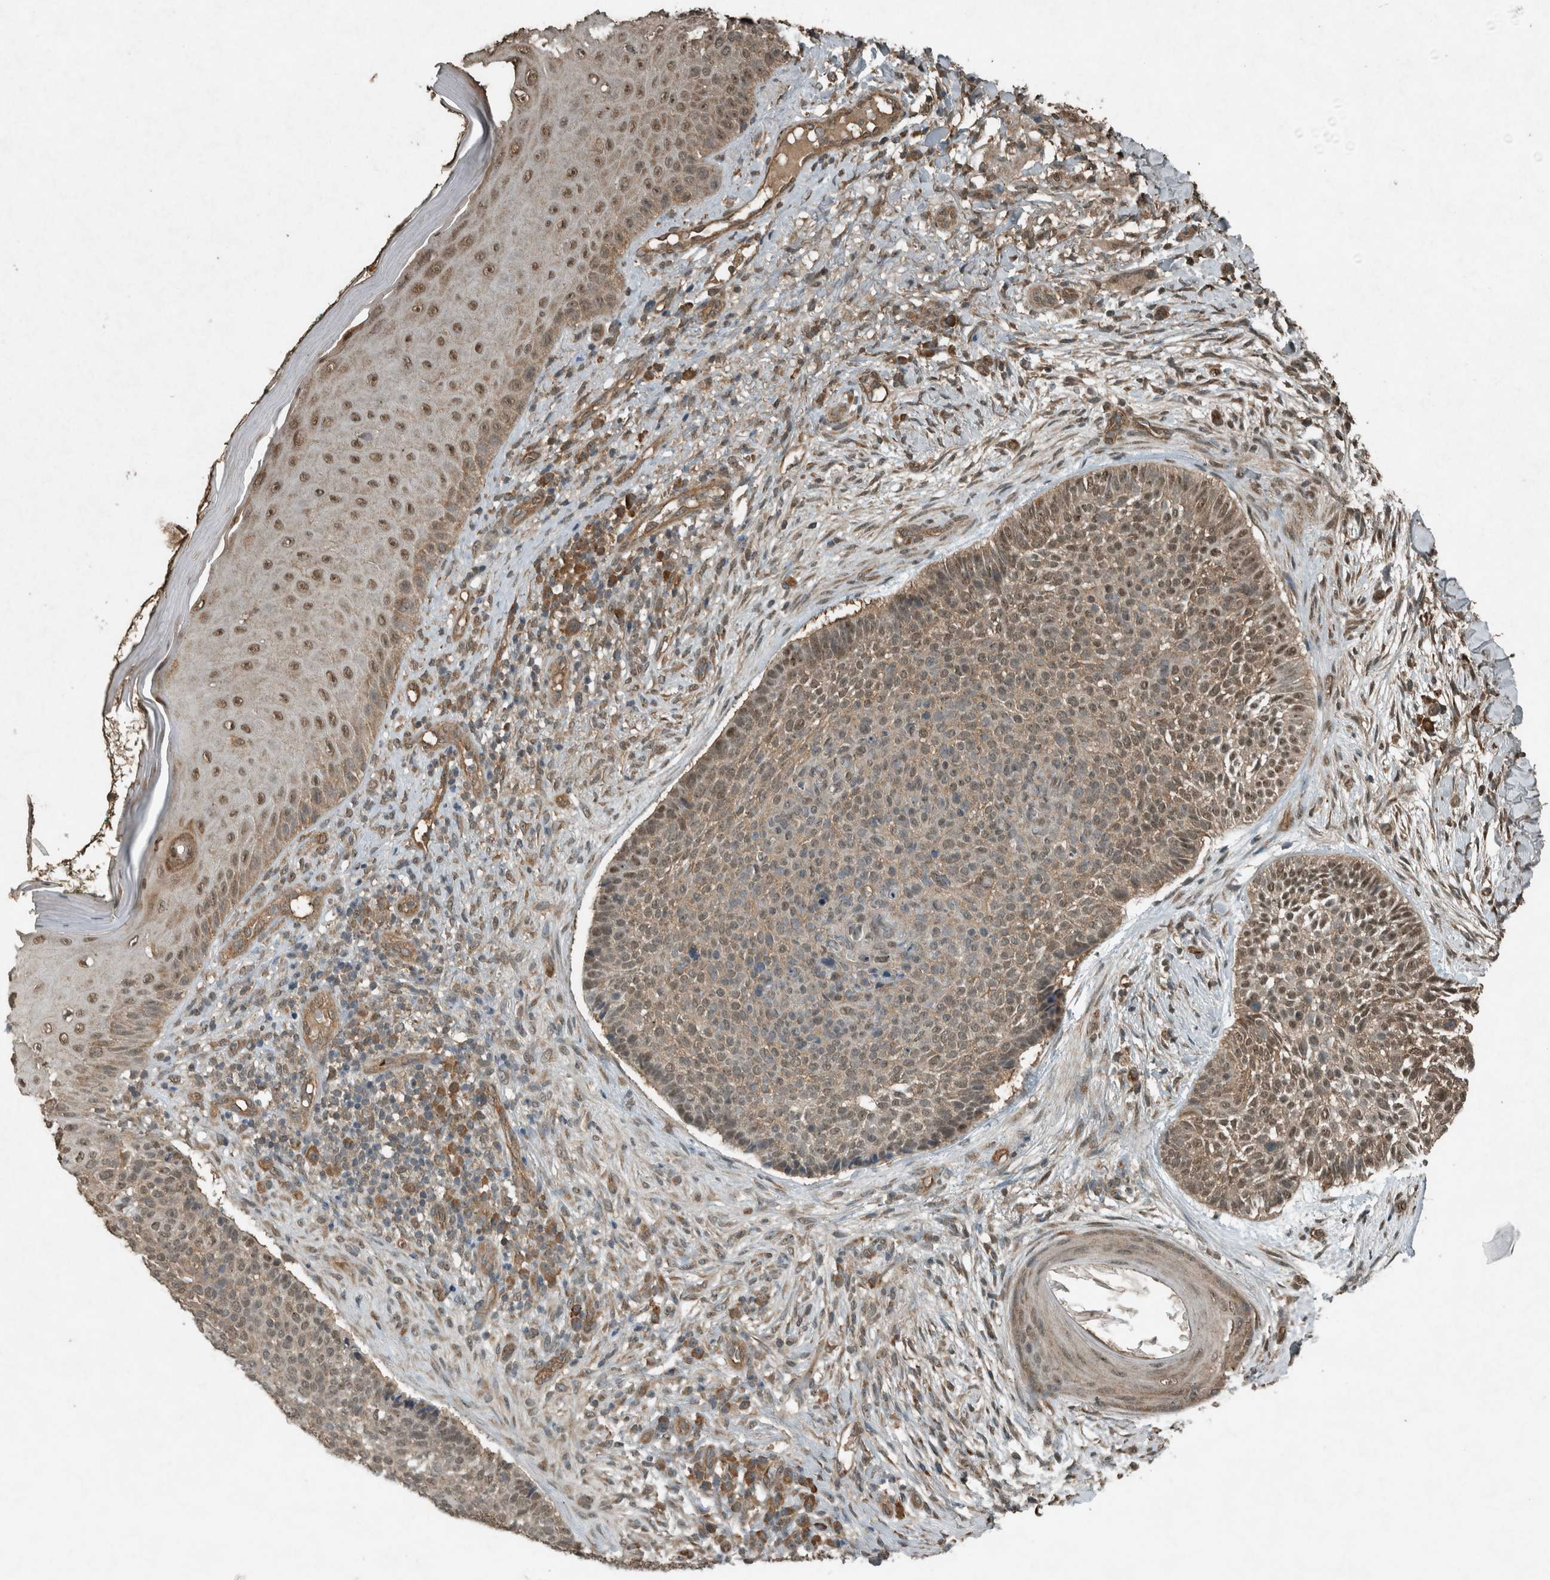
{"staining": {"intensity": "weak", "quantity": "25%-75%", "location": "cytoplasmic/membranous,nuclear"}, "tissue": "skin cancer", "cell_type": "Tumor cells", "image_type": "cancer", "snomed": [{"axis": "morphology", "description": "Normal tissue, NOS"}, {"axis": "morphology", "description": "Basal cell carcinoma"}, {"axis": "topography", "description": "Skin"}], "caption": "About 25%-75% of tumor cells in skin cancer (basal cell carcinoma) exhibit weak cytoplasmic/membranous and nuclear protein staining as visualized by brown immunohistochemical staining.", "gene": "ARHGEF12", "patient": {"sex": "male", "age": 67}}